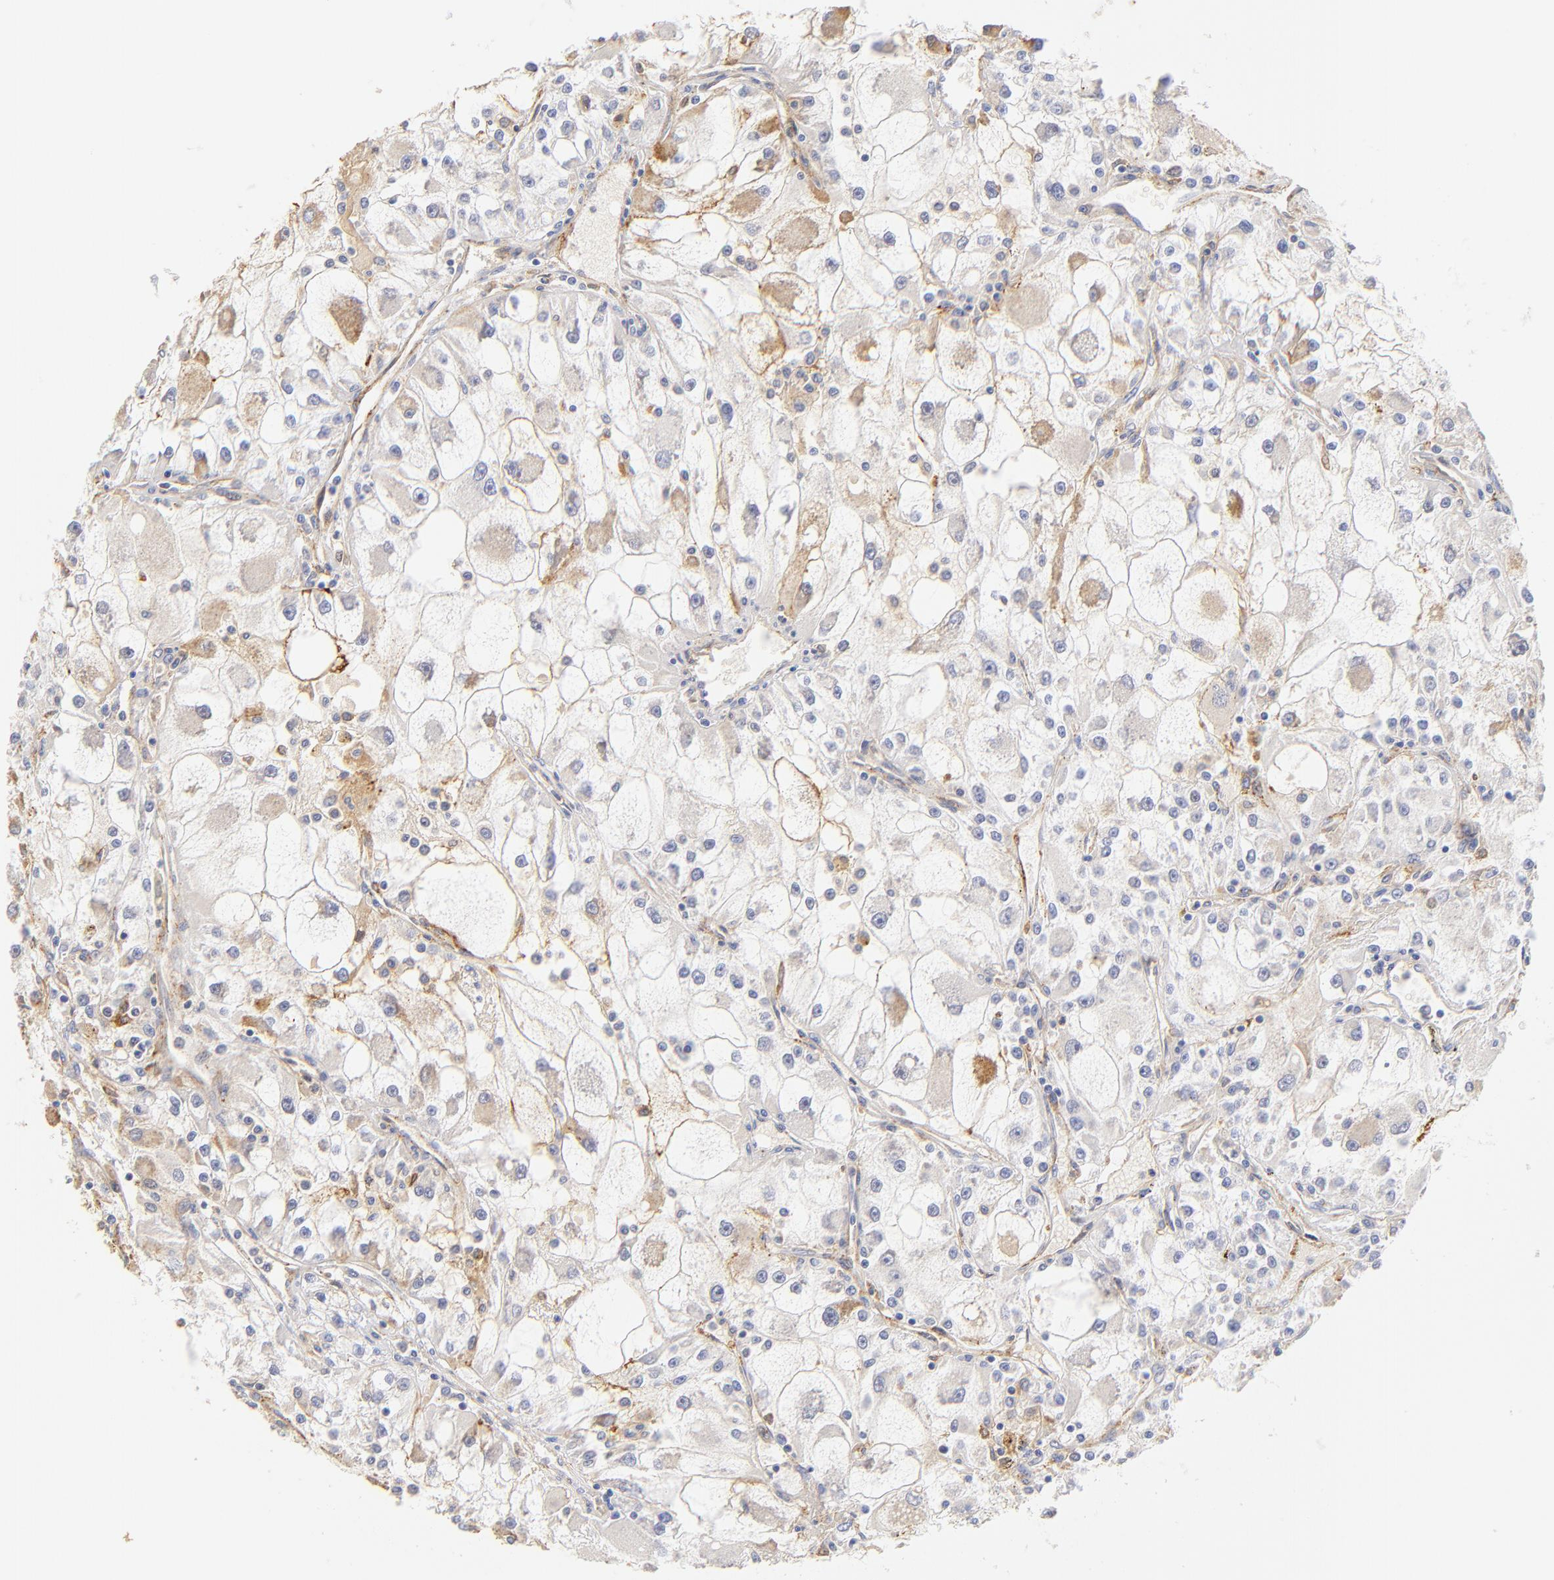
{"staining": {"intensity": "weak", "quantity": "25%-75%", "location": "cytoplasmic/membranous"}, "tissue": "renal cancer", "cell_type": "Tumor cells", "image_type": "cancer", "snomed": [{"axis": "morphology", "description": "Adenocarcinoma, NOS"}, {"axis": "topography", "description": "Kidney"}], "caption": "Immunohistochemistry of adenocarcinoma (renal) reveals low levels of weak cytoplasmic/membranous expression in approximately 25%-75% of tumor cells.", "gene": "MDGA2", "patient": {"sex": "female", "age": 73}}